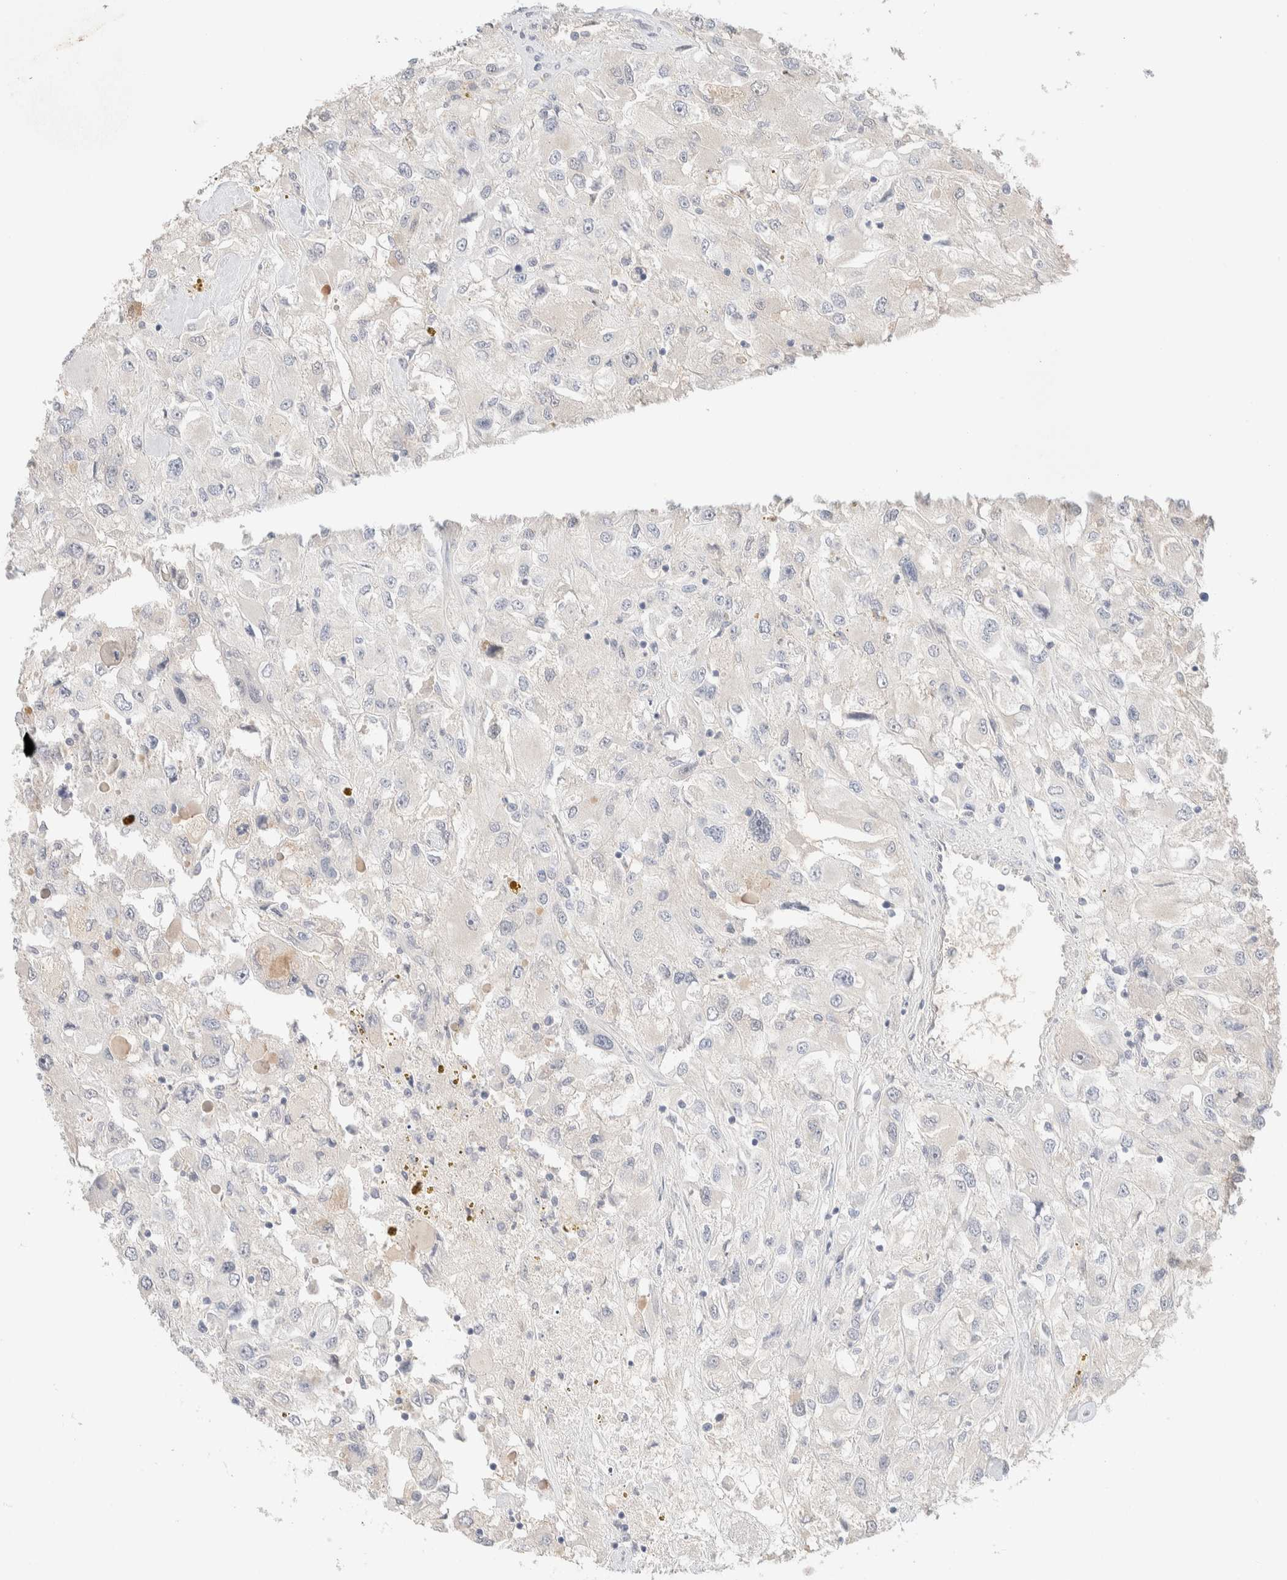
{"staining": {"intensity": "negative", "quantity": "none", "location": "none"}, "tissue": "renal cancer", "cell_type": "Tumor cells", "image_type": "cancer", "snomed": [{"axis": "morphology", "description": "Adenocarcinoma, NOS"}, {"axis": "topography", "description": "Kidney"}], "caption": "High power microscopy photomicrograph of an immunohistochemistry (IHC) histopathology image of renal adenocarcinoma, revealing no significant expression in tumor cells. (Stains: DAB immunohistochemistry (IHC) with hematoxylin counter stain, Microscopy: brightfield microscopy at high magnification).", "gene": "RIDA", "patient": {"sex": "female", "age": 52}}